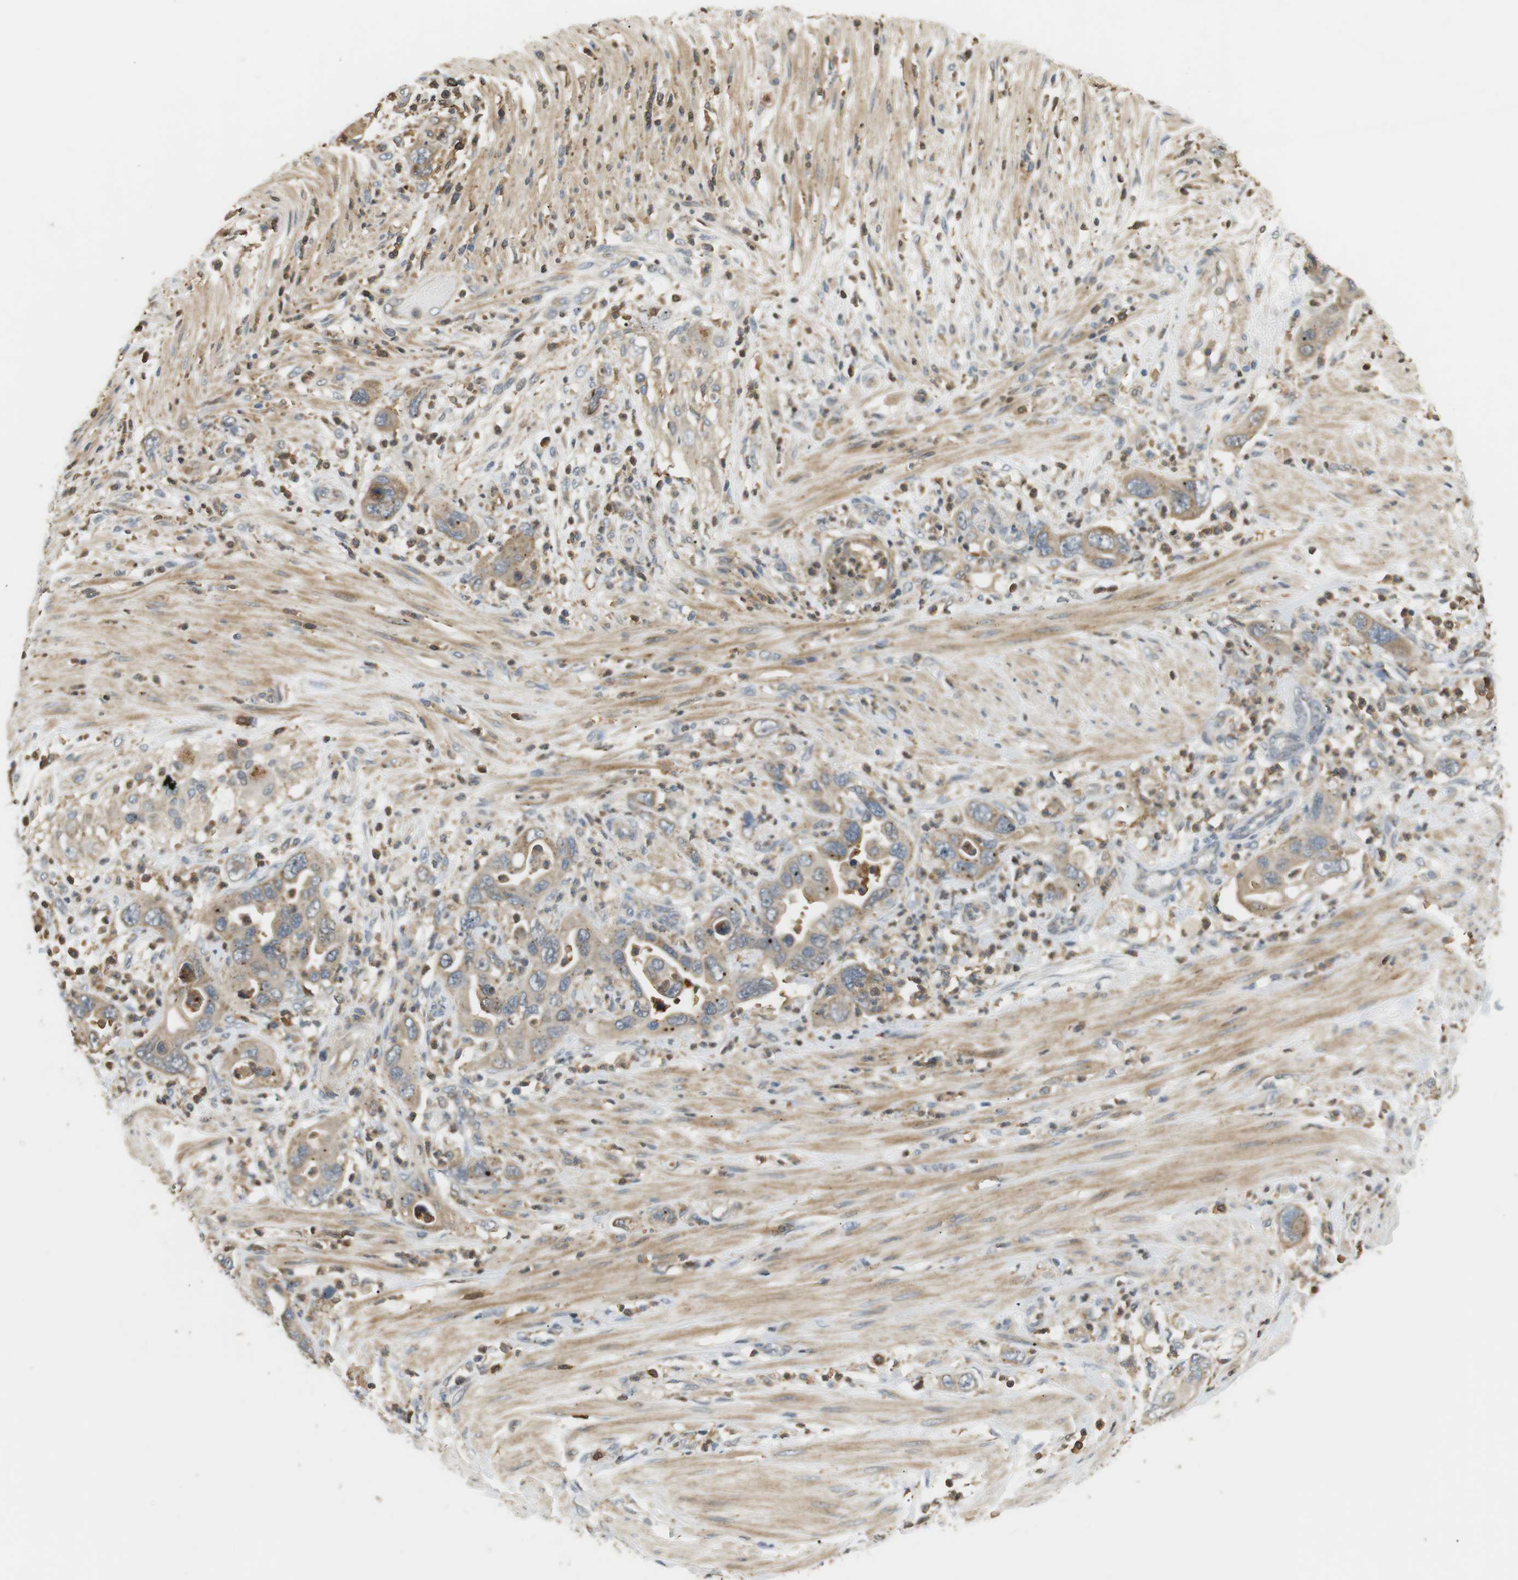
{"staining": {"intensity": "moderate", "quantity": ">75%", "location": "cytoplasmic/membranous"}, "tissue": "pancreatic cancer", "cell_type": "Tumor cells", "image_type": "cancer", "snomed": [{"axis": "morphology", "description": "Adenocarcinoma, NOS"}, {"axis": "topography", "description": "Pancreas"}], "caption": "Protein positivity by immunohistochemistry shows moderate cytoplasmic/membranous expression in about >75% of tumor cells in pancreatic cancer.", "gene": "P2RY1", "patient": {"sex": "female", "age": 71}}